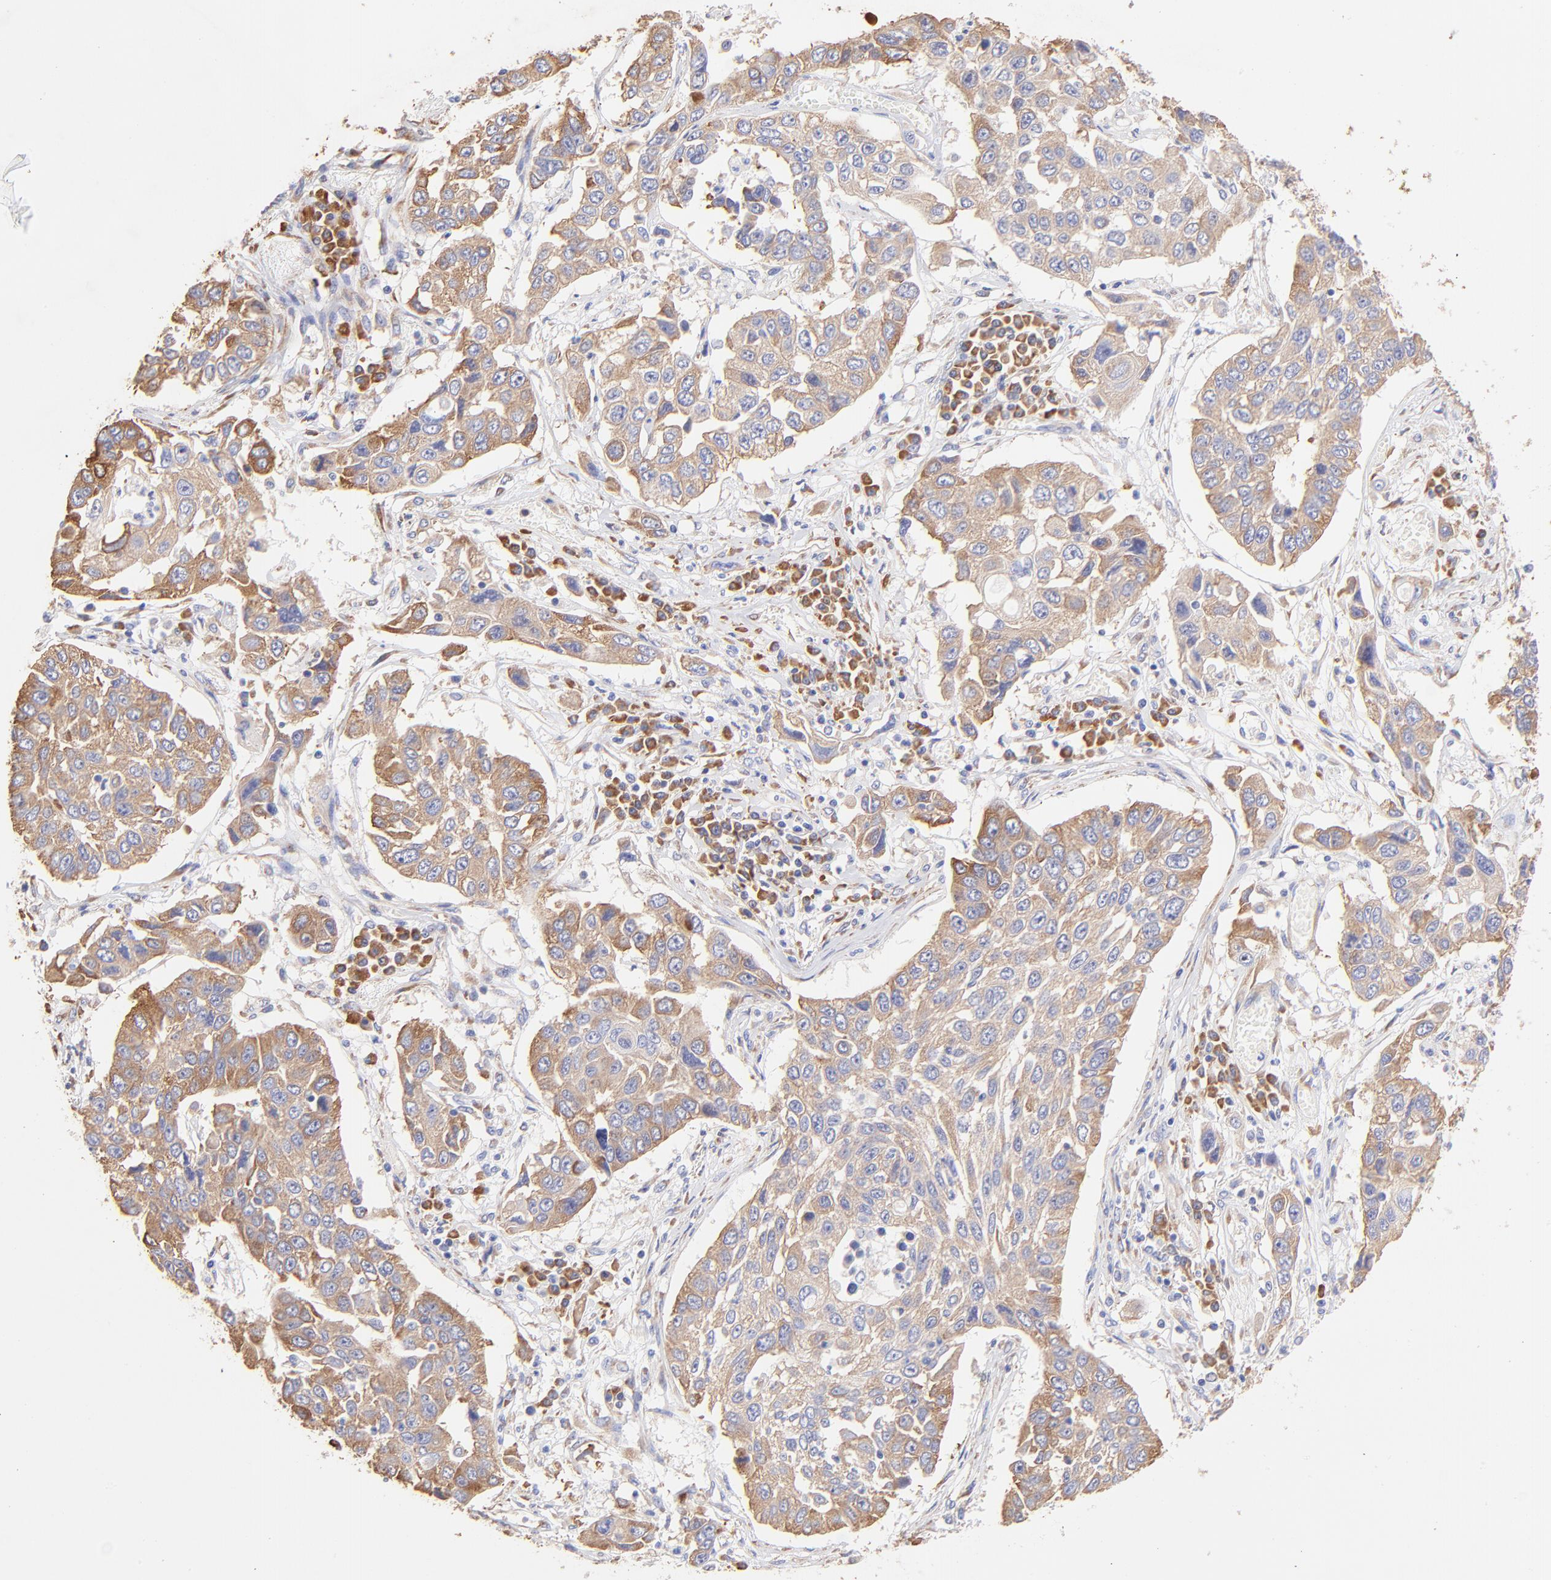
{"staining": {"intensity": "moderate", "quantity": ">75%", "location": "cytoplasmic/membranous"}, "tissue": "lung cancer", "cell_type": "Tumor cells", "image_type": "cancer", "snomed": [{"axis": "morphology", "description": "Squamous cell carcinoma, NOS"}, {"axis": "topography", "description": "Lung"}], "caption": "Human lung cancer stained with a protein marker shows moderate staining in tumor cells.", "gene": "RPL30", "patient": {"sex": "male", "age": 71}}